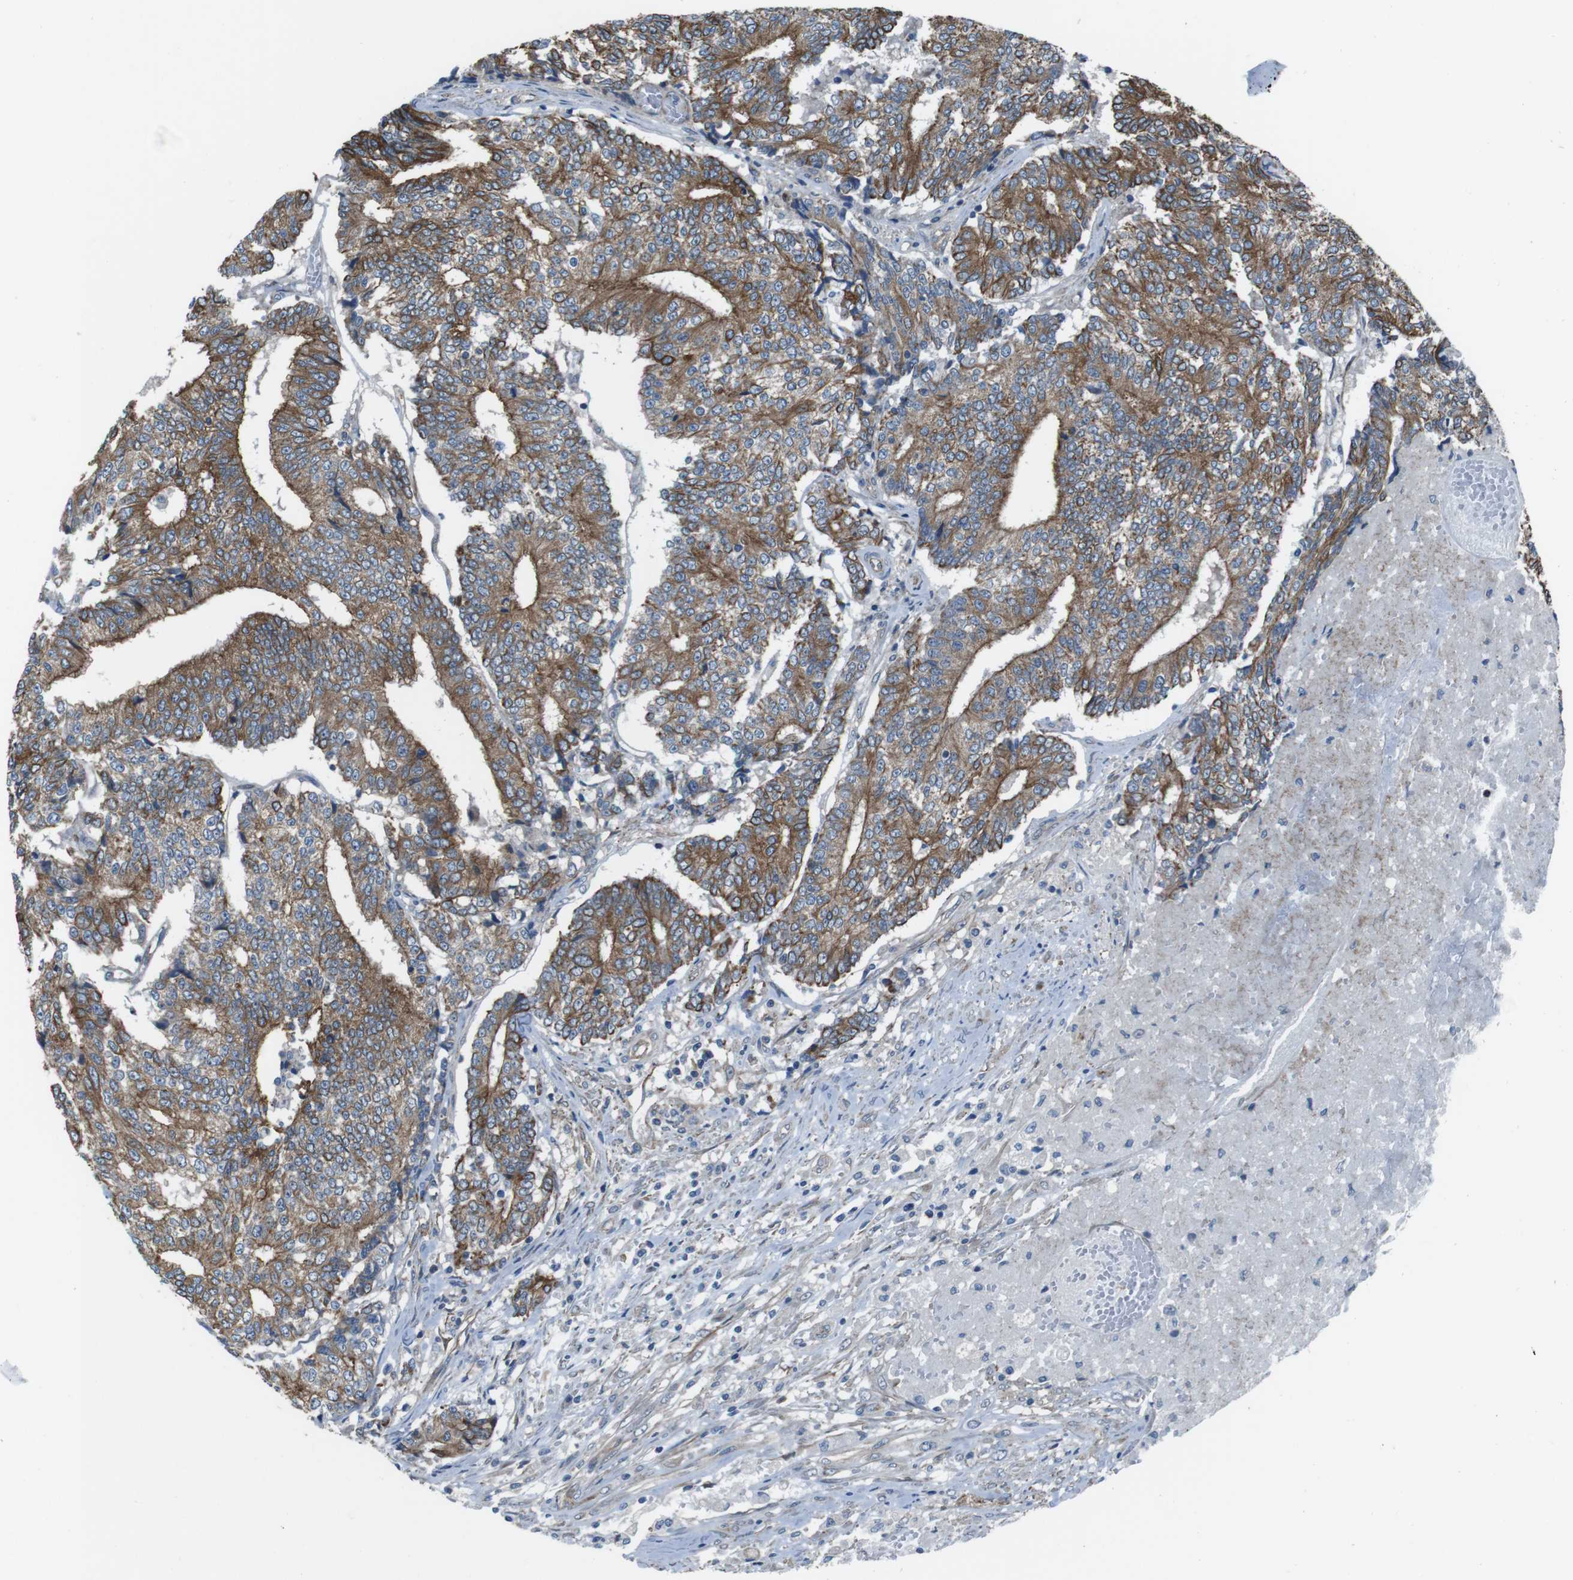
{"staining": {"intensity": "moderate", "quantity": ">75%", "location": "cytoplasmic/membranous"}, "tissue": "prostate cancer", "cell_type": "Tumor cells", "image_type": "cancer", "snomed": [{"axis": "morphology", "description": "Normal tissue, NOS"}, {"axis": "morphology", "description": "Adenocarcinoma, High grade"}, {"axis": "topography", "description": "Prostate"}, {"axis": "topography", "description": "Seminal veicle"}], "caption": "Immunohistochemistry (IHC) (DAB (3,3'-diaminobenzidine)) staining of prostate cancer (adenocarcinoma (high-grade)) displays moderate cytoplasmic/membranous protein expression in approximately >75% of tumor cells.", "gene": "FAM174B", "patient": {"sex": "male", "age": 55}}